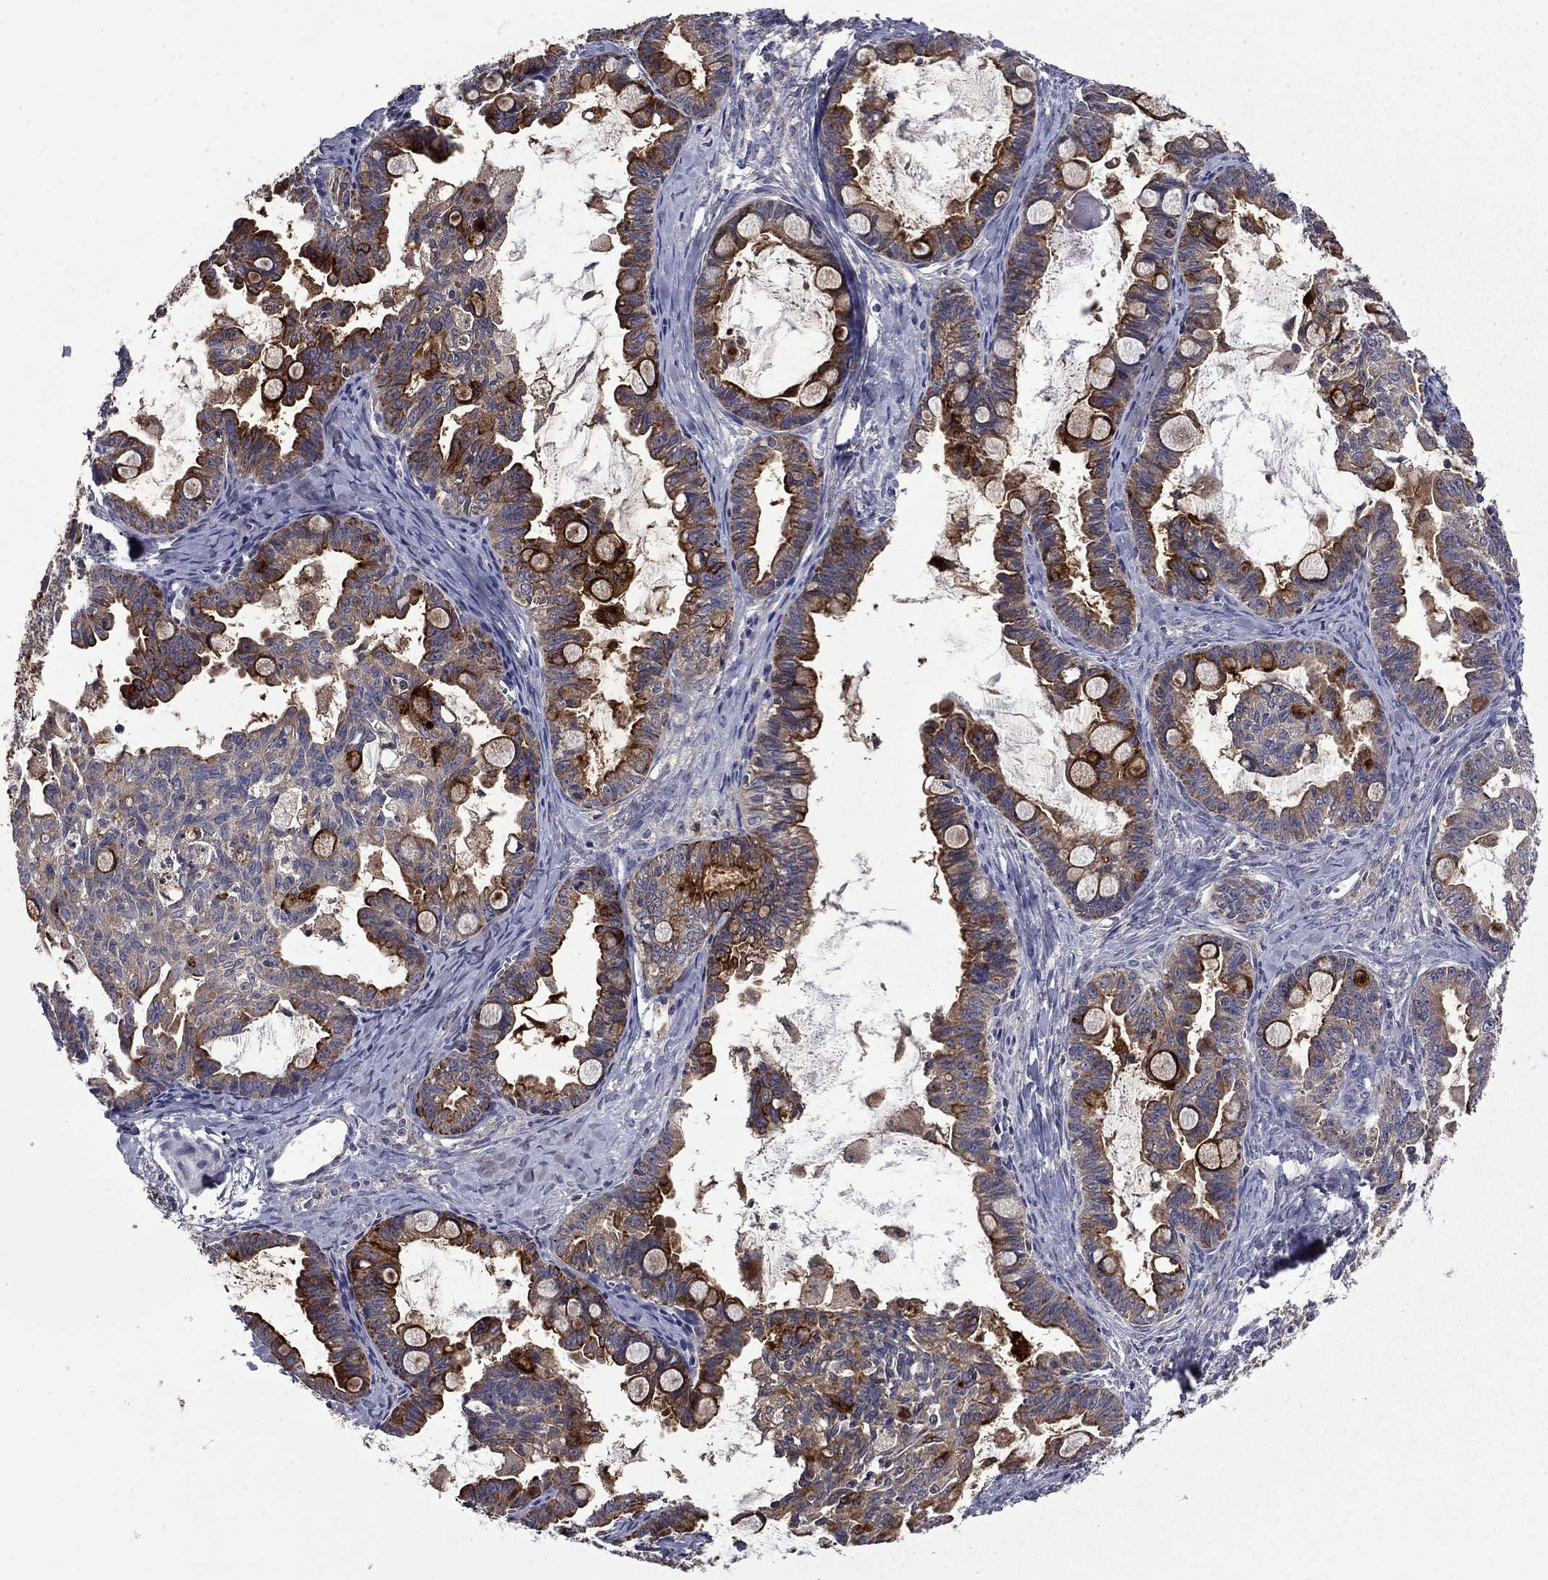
{"staining": {"intensity": "strong", "quantity": "<25%", "location": "cytoplasmic/membranous"}, "tissue": "ovarian cancer", "cell_type": "Tumor cells", "image_type": "cancer", "snomed": [{"axis": "morphology", "description": "Cystadenocarcinoma, mucinous, NOS"}, {"axis": "topography", "description": "Ovary"}], "caption": "A brown stain shows strong cytoplasmic/membranous staining of a protein in ovarian mucinous cystadenocarcinoma tumor cells. (DAB (3,3'-diaminobenzidine) IHC, brown staining for protein, blue staining for nuclei).", "gene": "CEACAM7", "patient": {"sex": "female", "age": 63}}